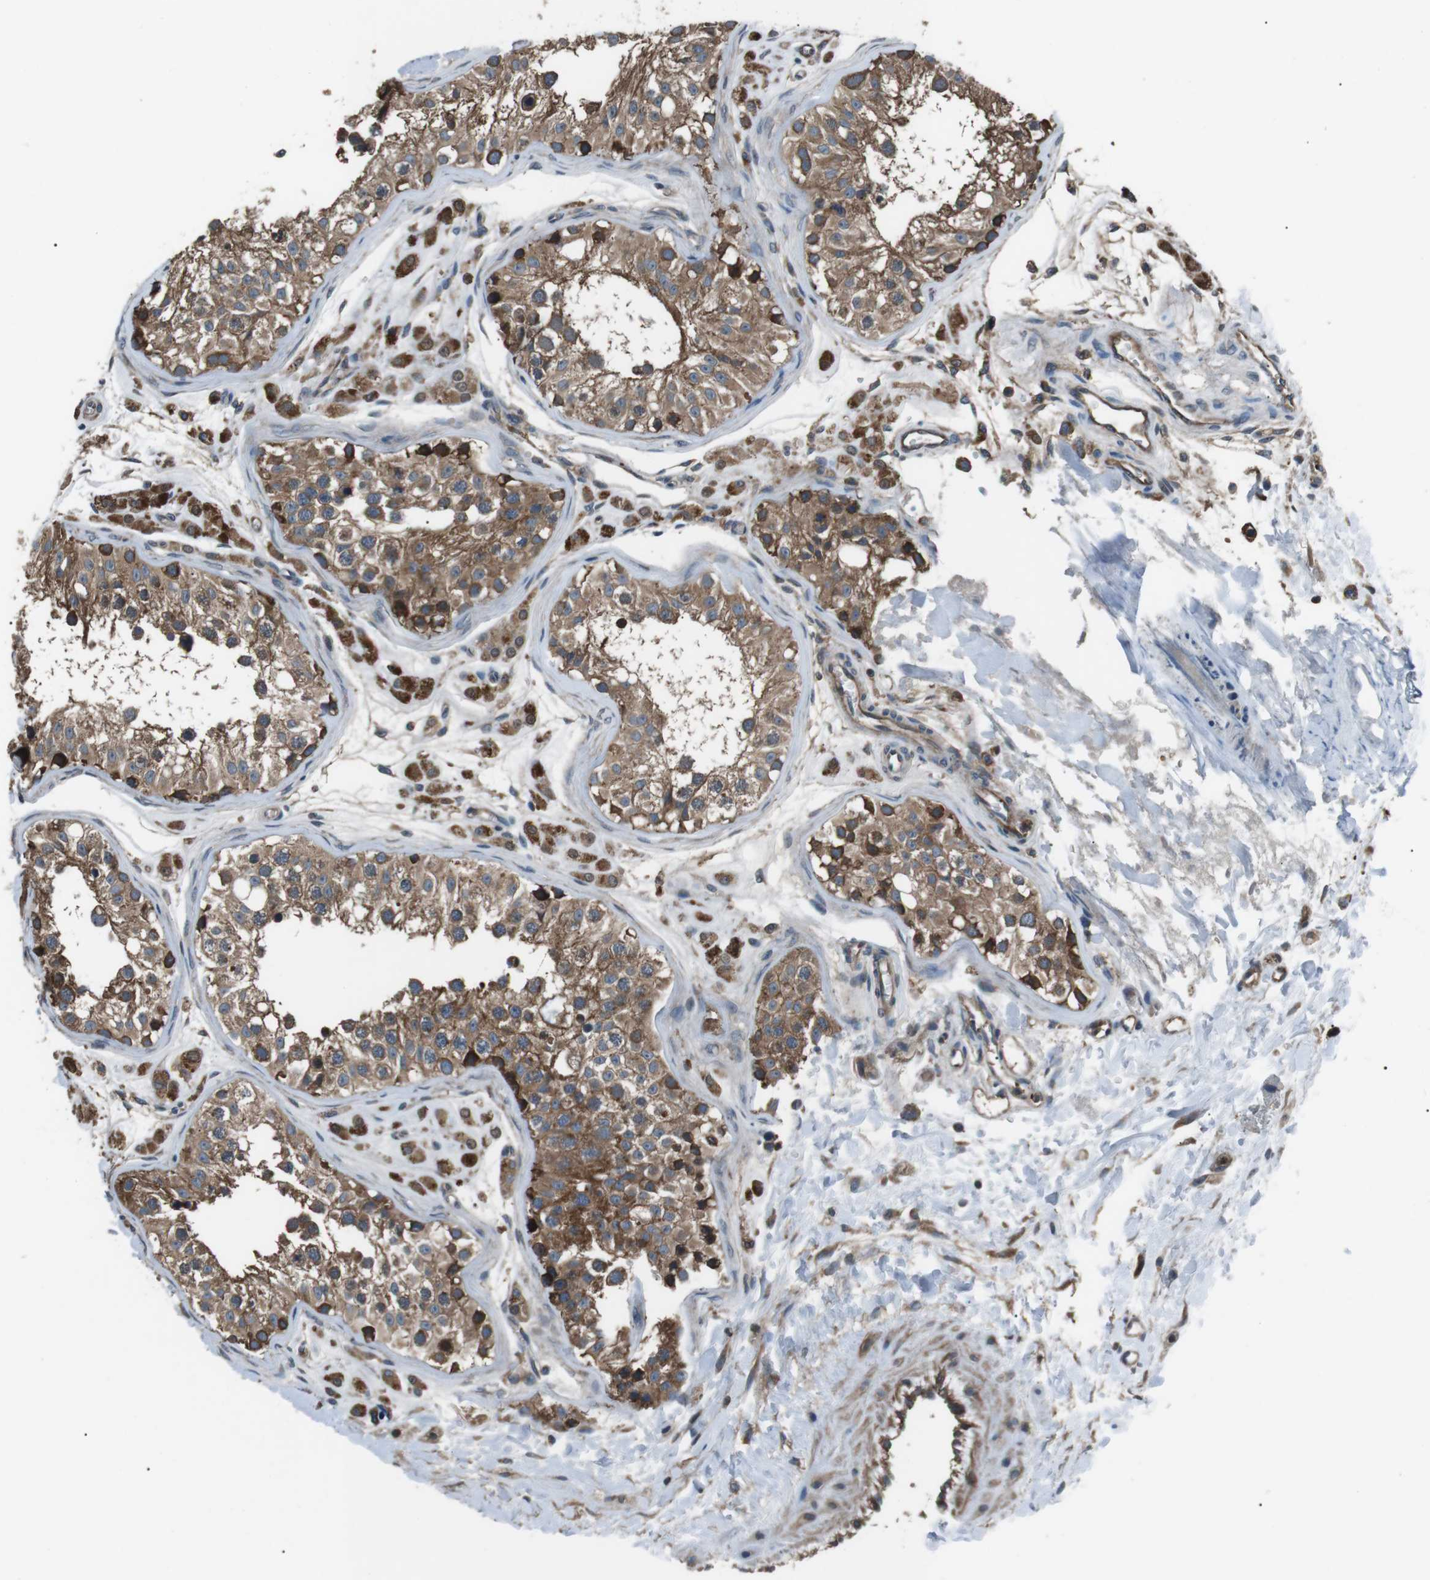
{"staining": {"intensity": "moderate", "quantity": ">75%", "location": "cytoplasmic/membranous"}, "tissue": "testis", "cell_type": "Cells in seminiferous ducts", "image_type": "normal", "snomed": [{"axis": "morphology", "description": "Normal tissue, NOS"}, {"axis": "morphology", "description": "Adenocarcinoma, metastatic, NOS"}, {"axis": "topography", "description": "Testis"}], "caption": "Immunohistochemical staining of unremarkable testis exhibits medium levels of moderate cytoplasmic/membranous positivity in about >75% of cells in seminiferous ducts. (brown staining indicates protein expression, while blue staining denotes nuclei).", "gene": "GPR161", "patient": {"sex": "male", "age": 26}}